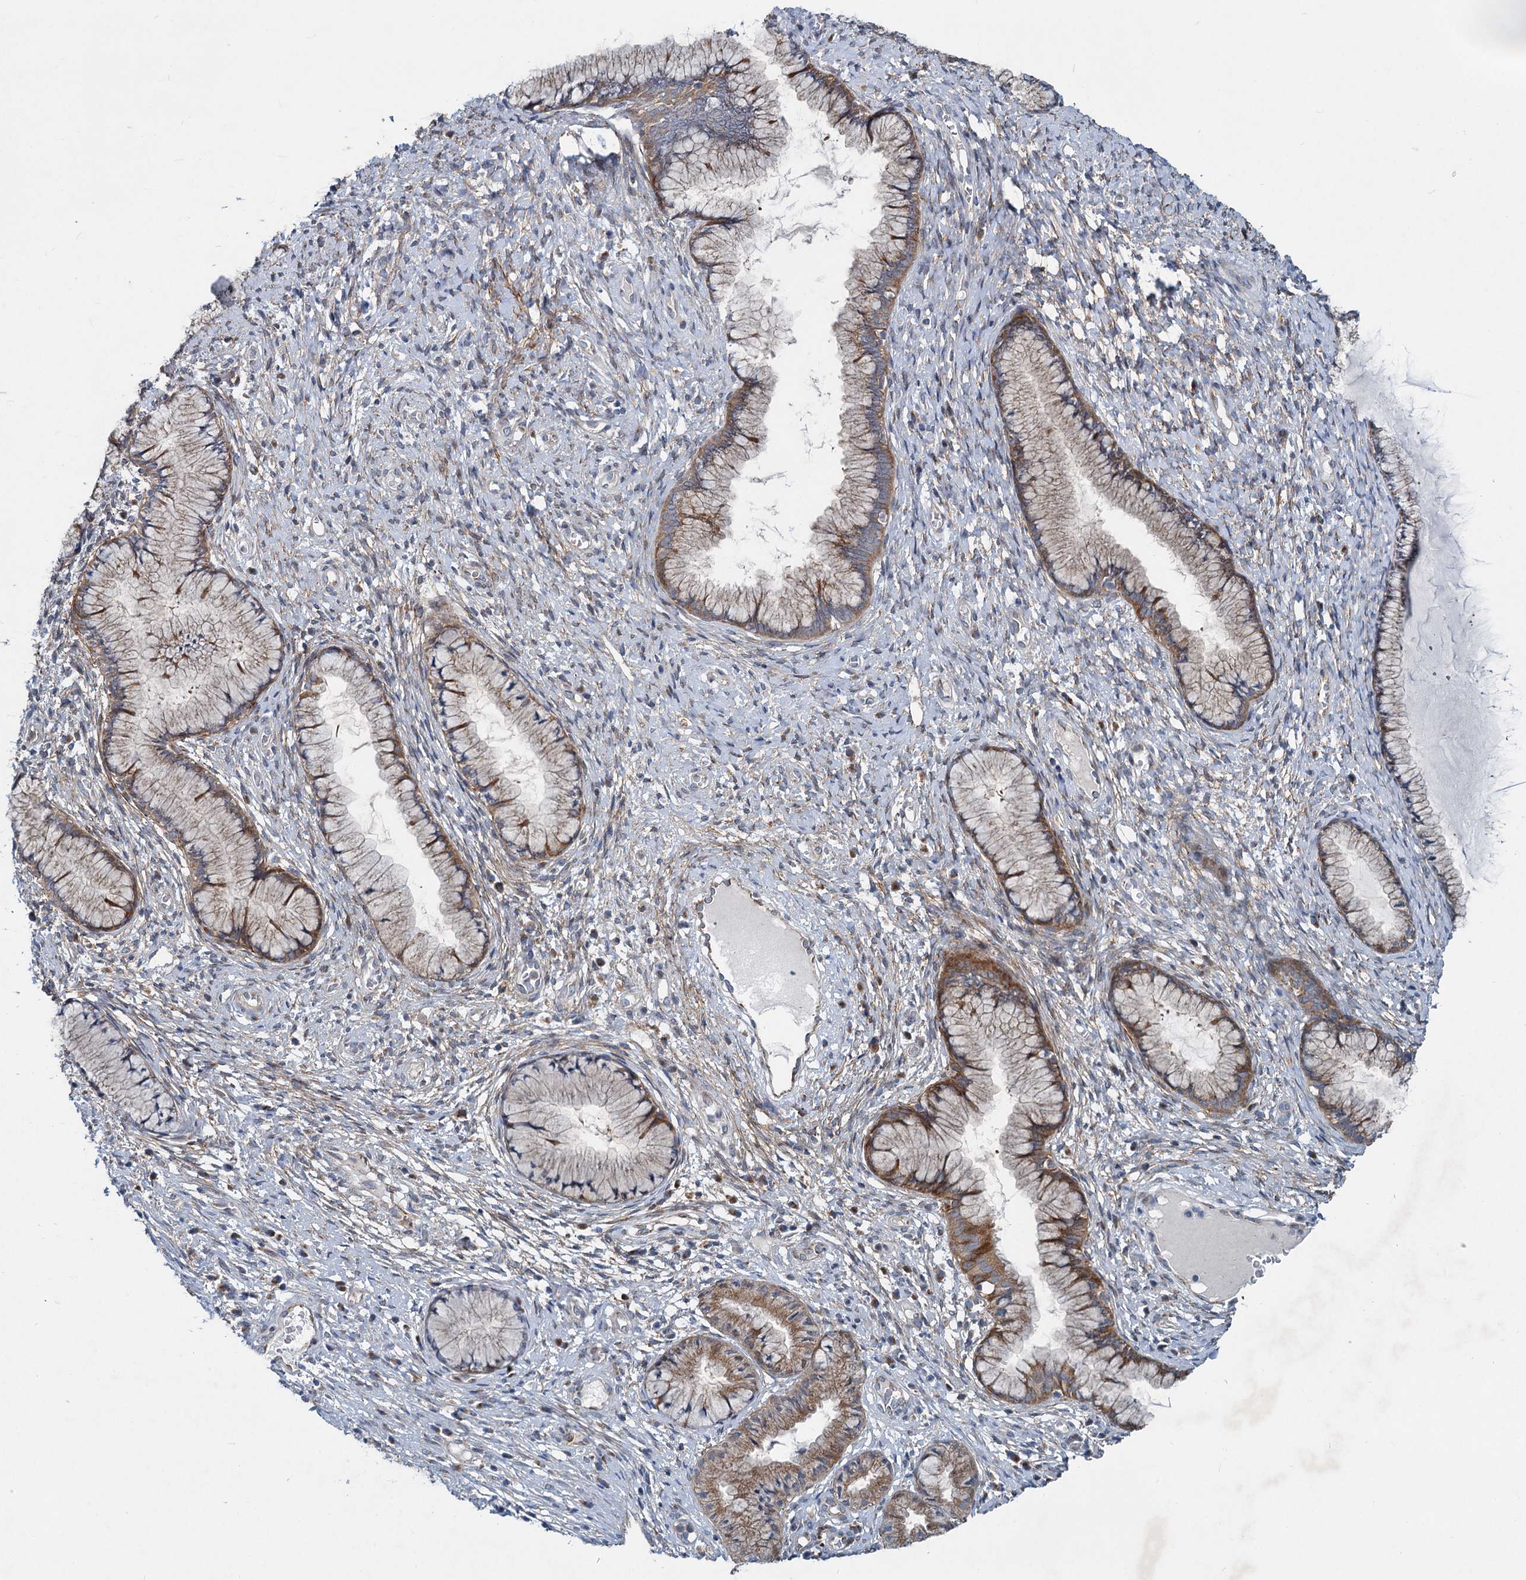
{"staining": {"intensity": "moderate", "quantity": ">75%", "location": "cytoplasmic/membranous"}, "tissue": "cervix", "cell_type": "Glandular cells", "image_type": "normal", "snomed": [{"axis": "morphology", "description": "Normal tissue, NOS"}, {"axis": "topography", "description": "Cervix"}], "caption": "This image displays normal cervix stained with IHC to label a protein in brown. The cytoplasmic/membranous of glandular cells show moderate positivity for the protein. Nuclei are counter-stained blue.", "gene": "ADCY2", "patient": {"sex": "female", "age": 42}}